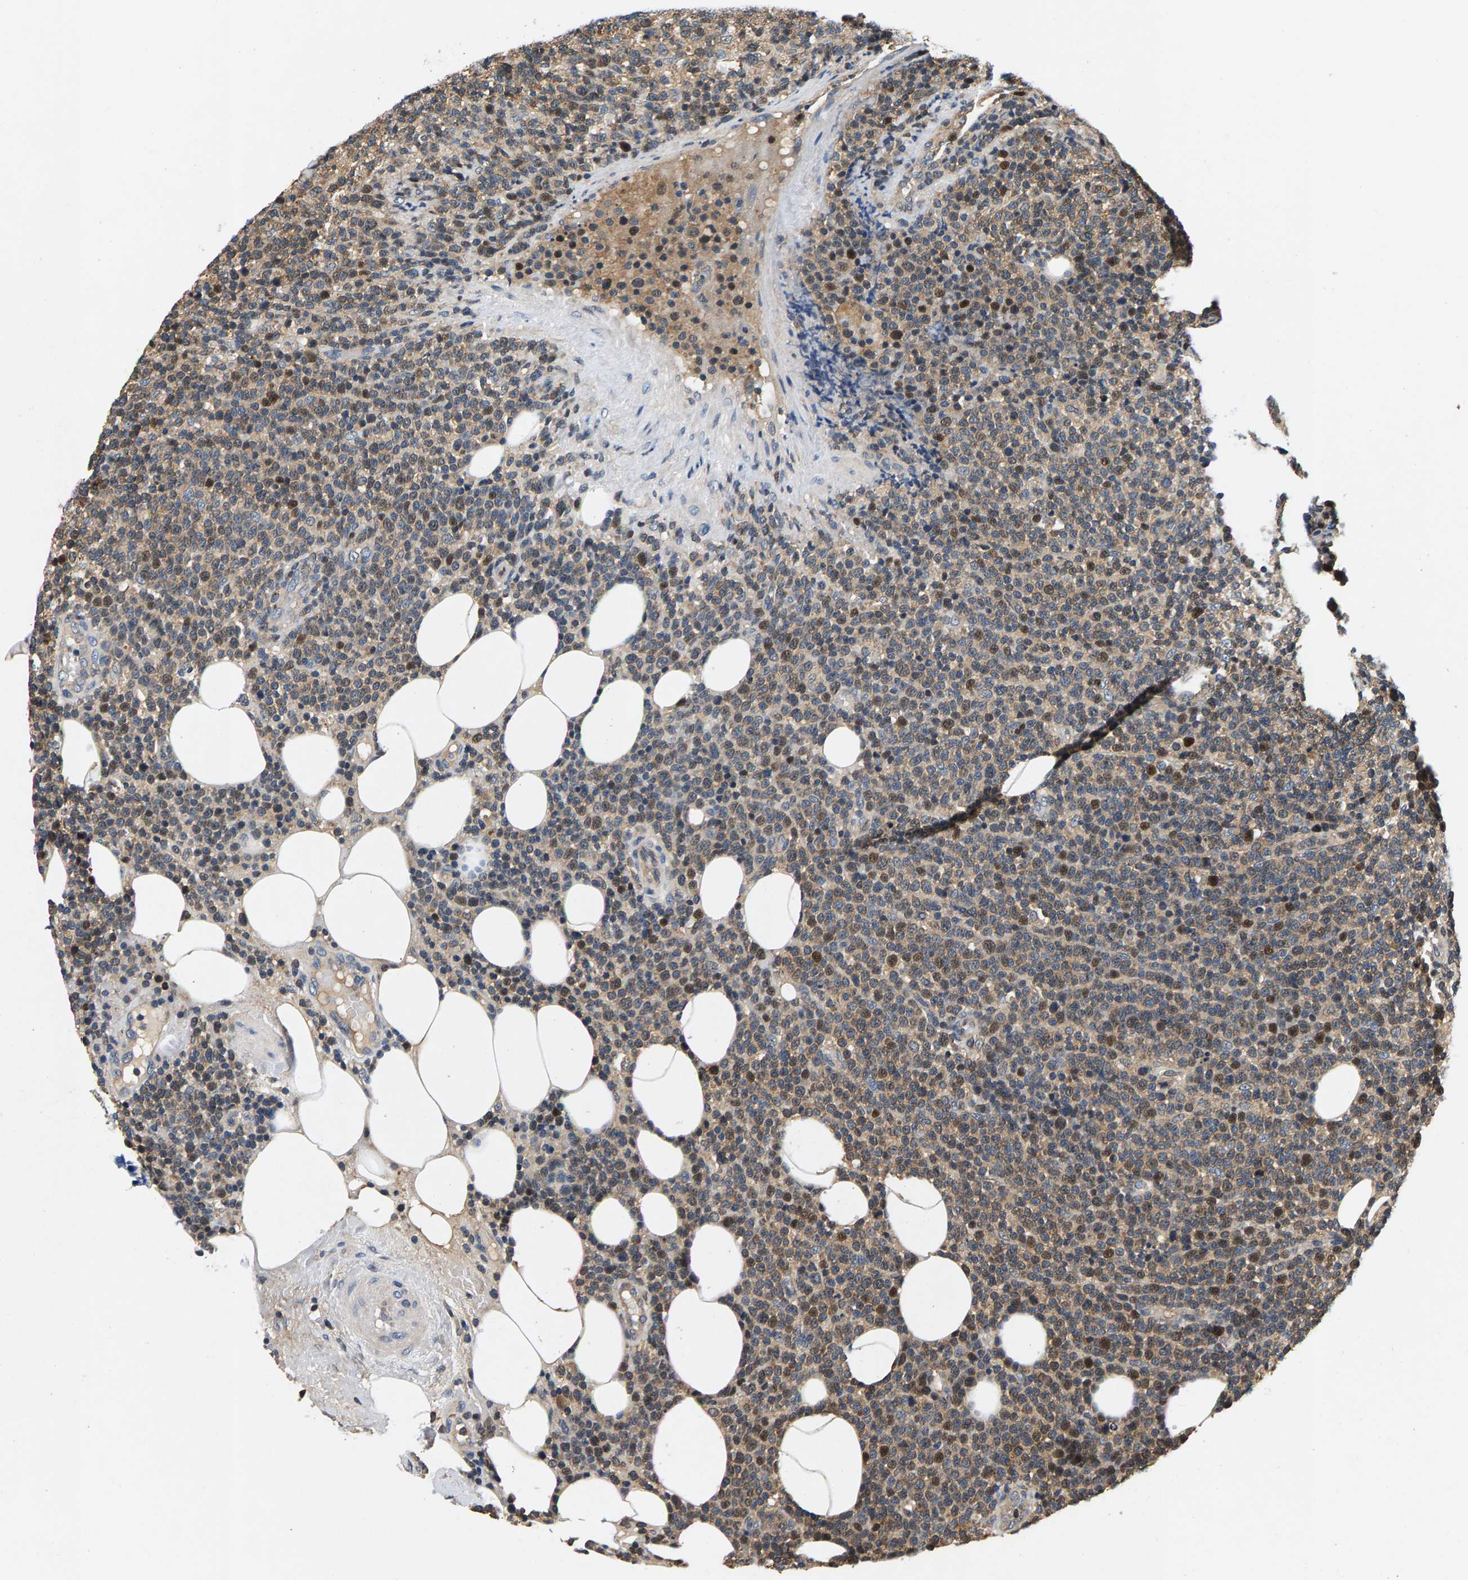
{"staining": {"intensity": "weak", "quantity": "25%-75%", "location": "nuclear"}, "tissue": "lymphoma", "cell_type": "Tumor cells", "image_type": "cancer", "snomed": [{"axis": "morphology", "description": "Malignant lymphoma, non-Hodgkin's type, High grade"}, {"axis": "topography", "description": "Lymph node"}], "caption": "Tumor cells display weak nuclear expression in approximately 25%-75% of cells in malignant lymphoma, non-Hodgkin's type (high-grade).", "gene": "FAM78A", "patient": {"sex": "male", "age": 61}}